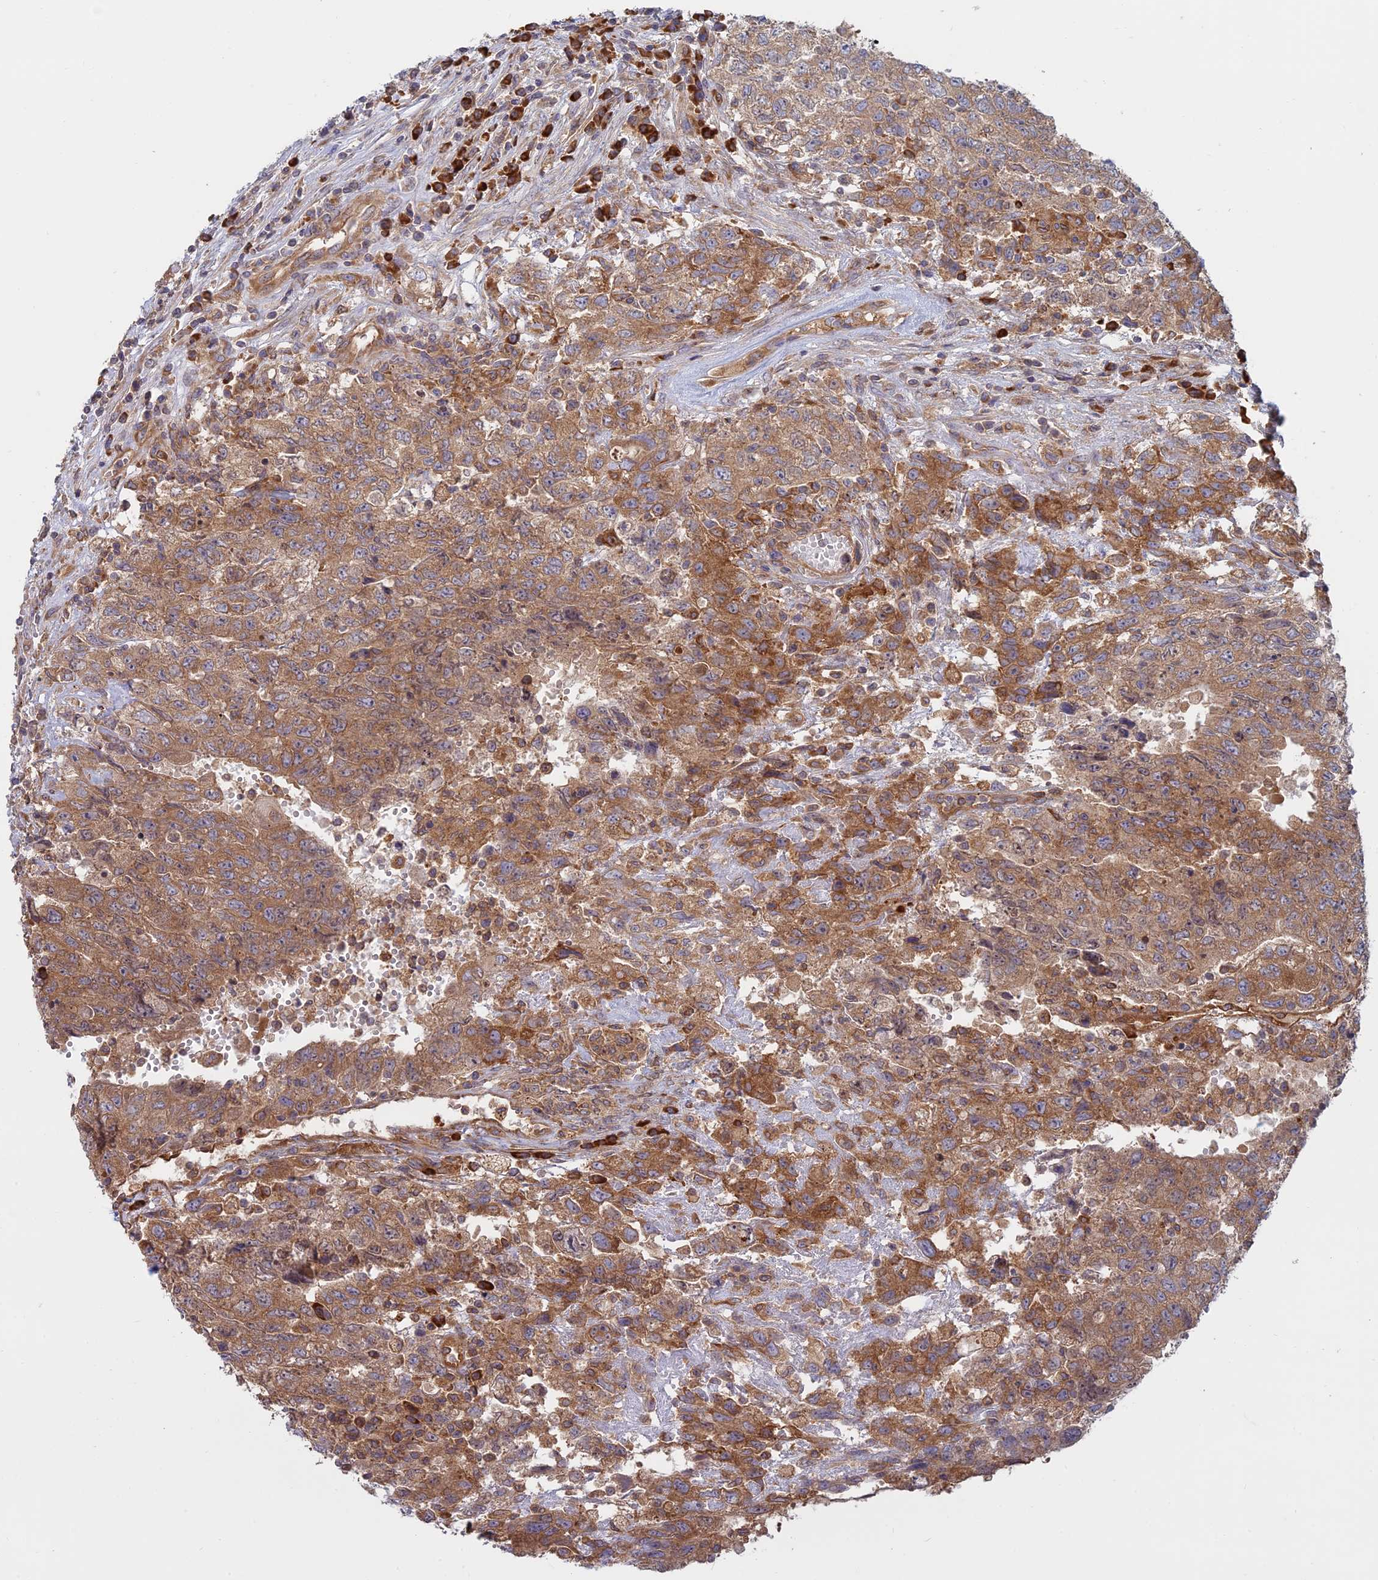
{"staining": {"intensity": "moderate", "quantity": ">75%", "location": "cytoplasmic/membranous"}, "tissue": "testis cancer", "cell_type": "Tumor cells", "image_type": "cancer", "snomed": [{"axis": "morphology", "description": "Carcinoma, Embryonal, NOS"}, {"axis": "topography", "description": "Testis"}], "caption": "There is medium levels of moderate cytoplasmic/membranous expression in tumor cells of testis embryonal carcinoma, as demonstrated by immunohistochemical staining (brown color).", "gene": "TMEM208", "patient": {"sex": "male", "age": 34}}